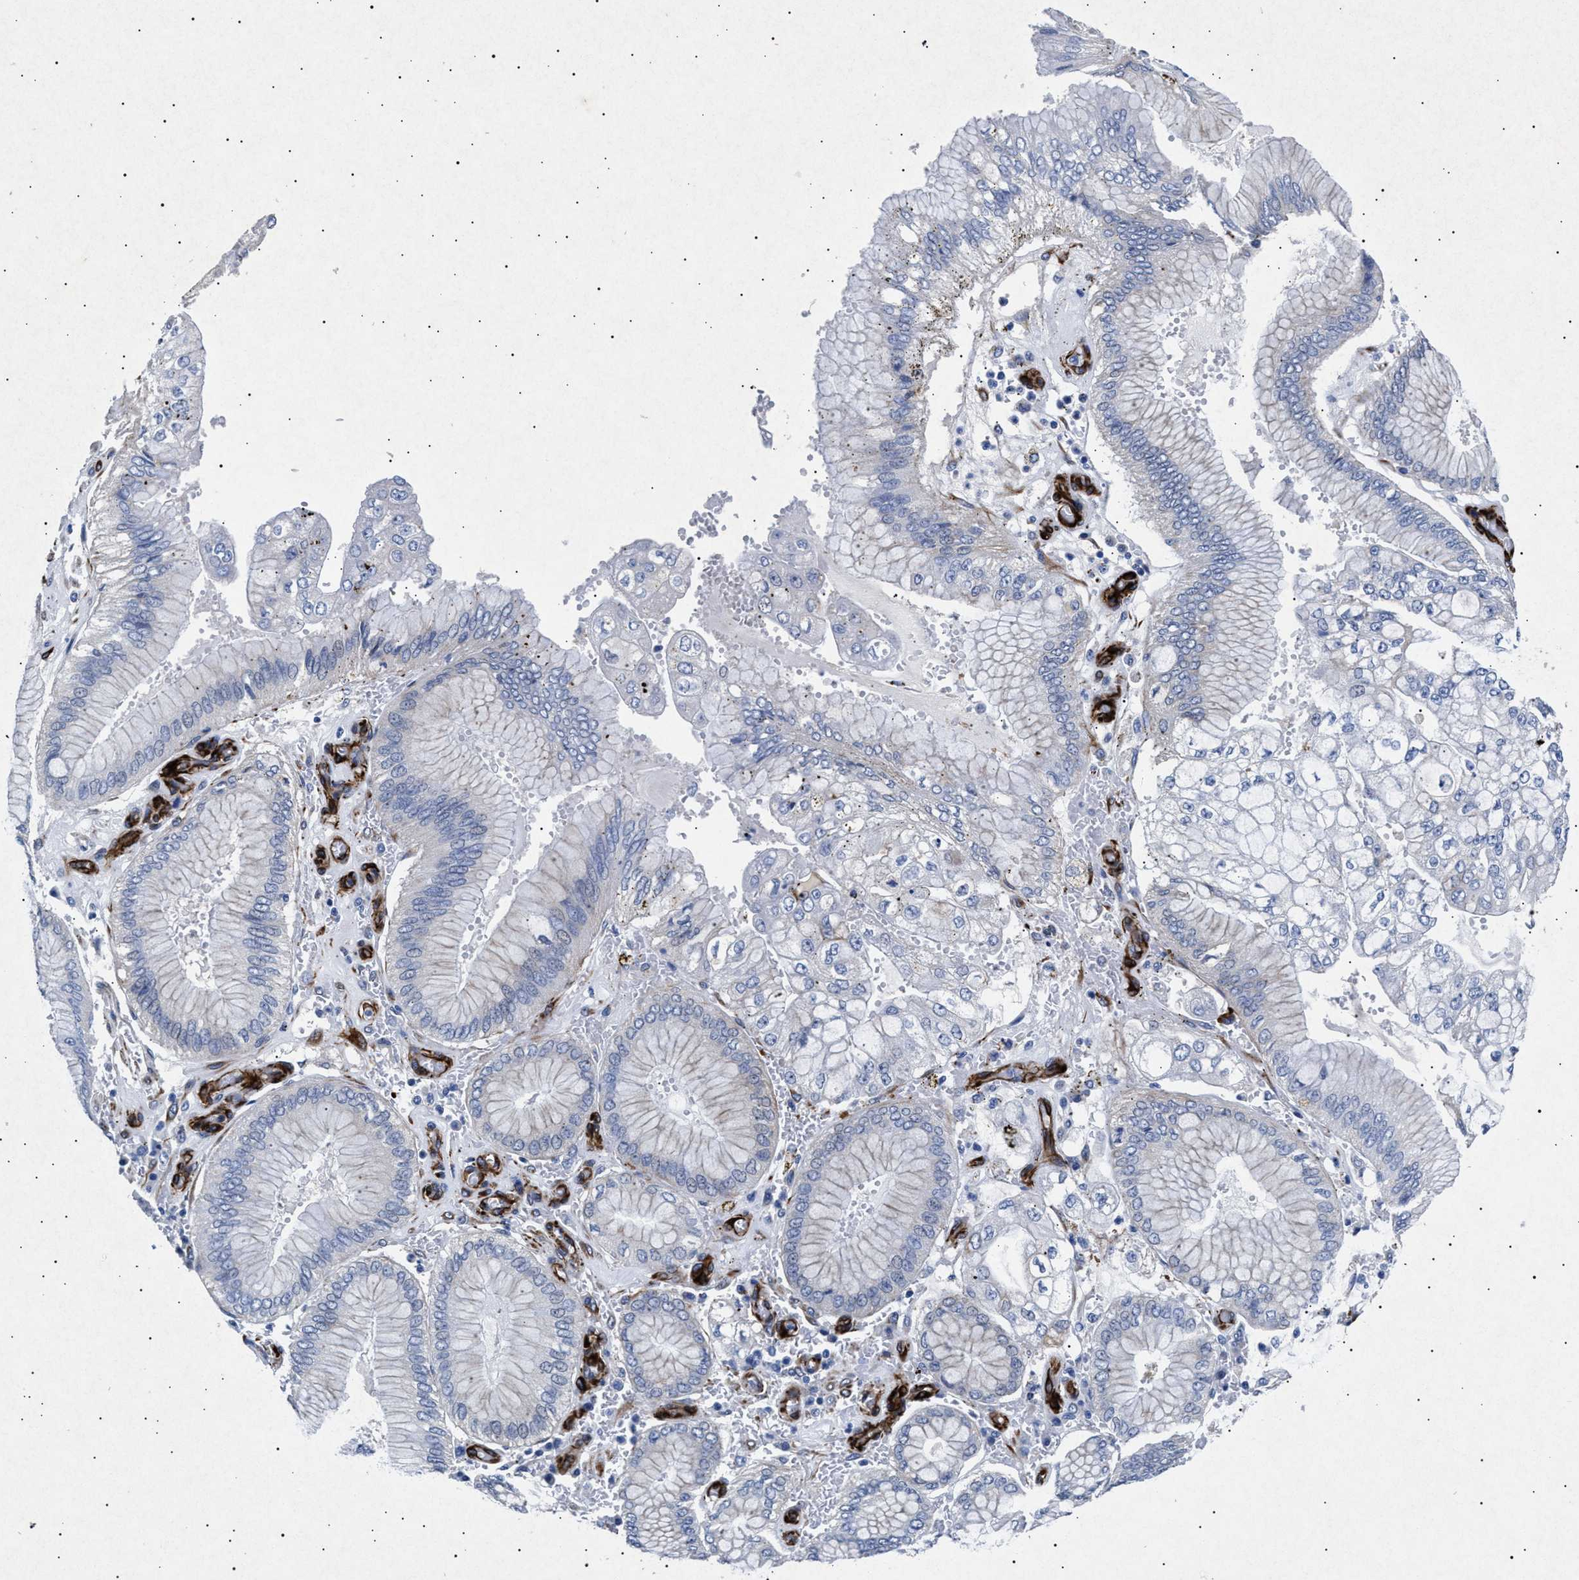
{"staining": {"intensity": "negative", "quantity": "none", "location": "none"}, "tissue": "stomach cancer", "cell_type": "Tumor cells", "image_type": "cancer", "snomed": [{"axis": "morphology", "description": "Adenocarcinoma, NOS"}, {"axis": "topography", "description": "Stomach"}], "caption": "There is no significant positivity in tumor cells of adenocarcinoma (stomach). (DAB immunohistochemistry (IHC) with hematoxylin counter stain).", "gene": "OLFML2A", "patient": {"sex": "male", "age": 76}}